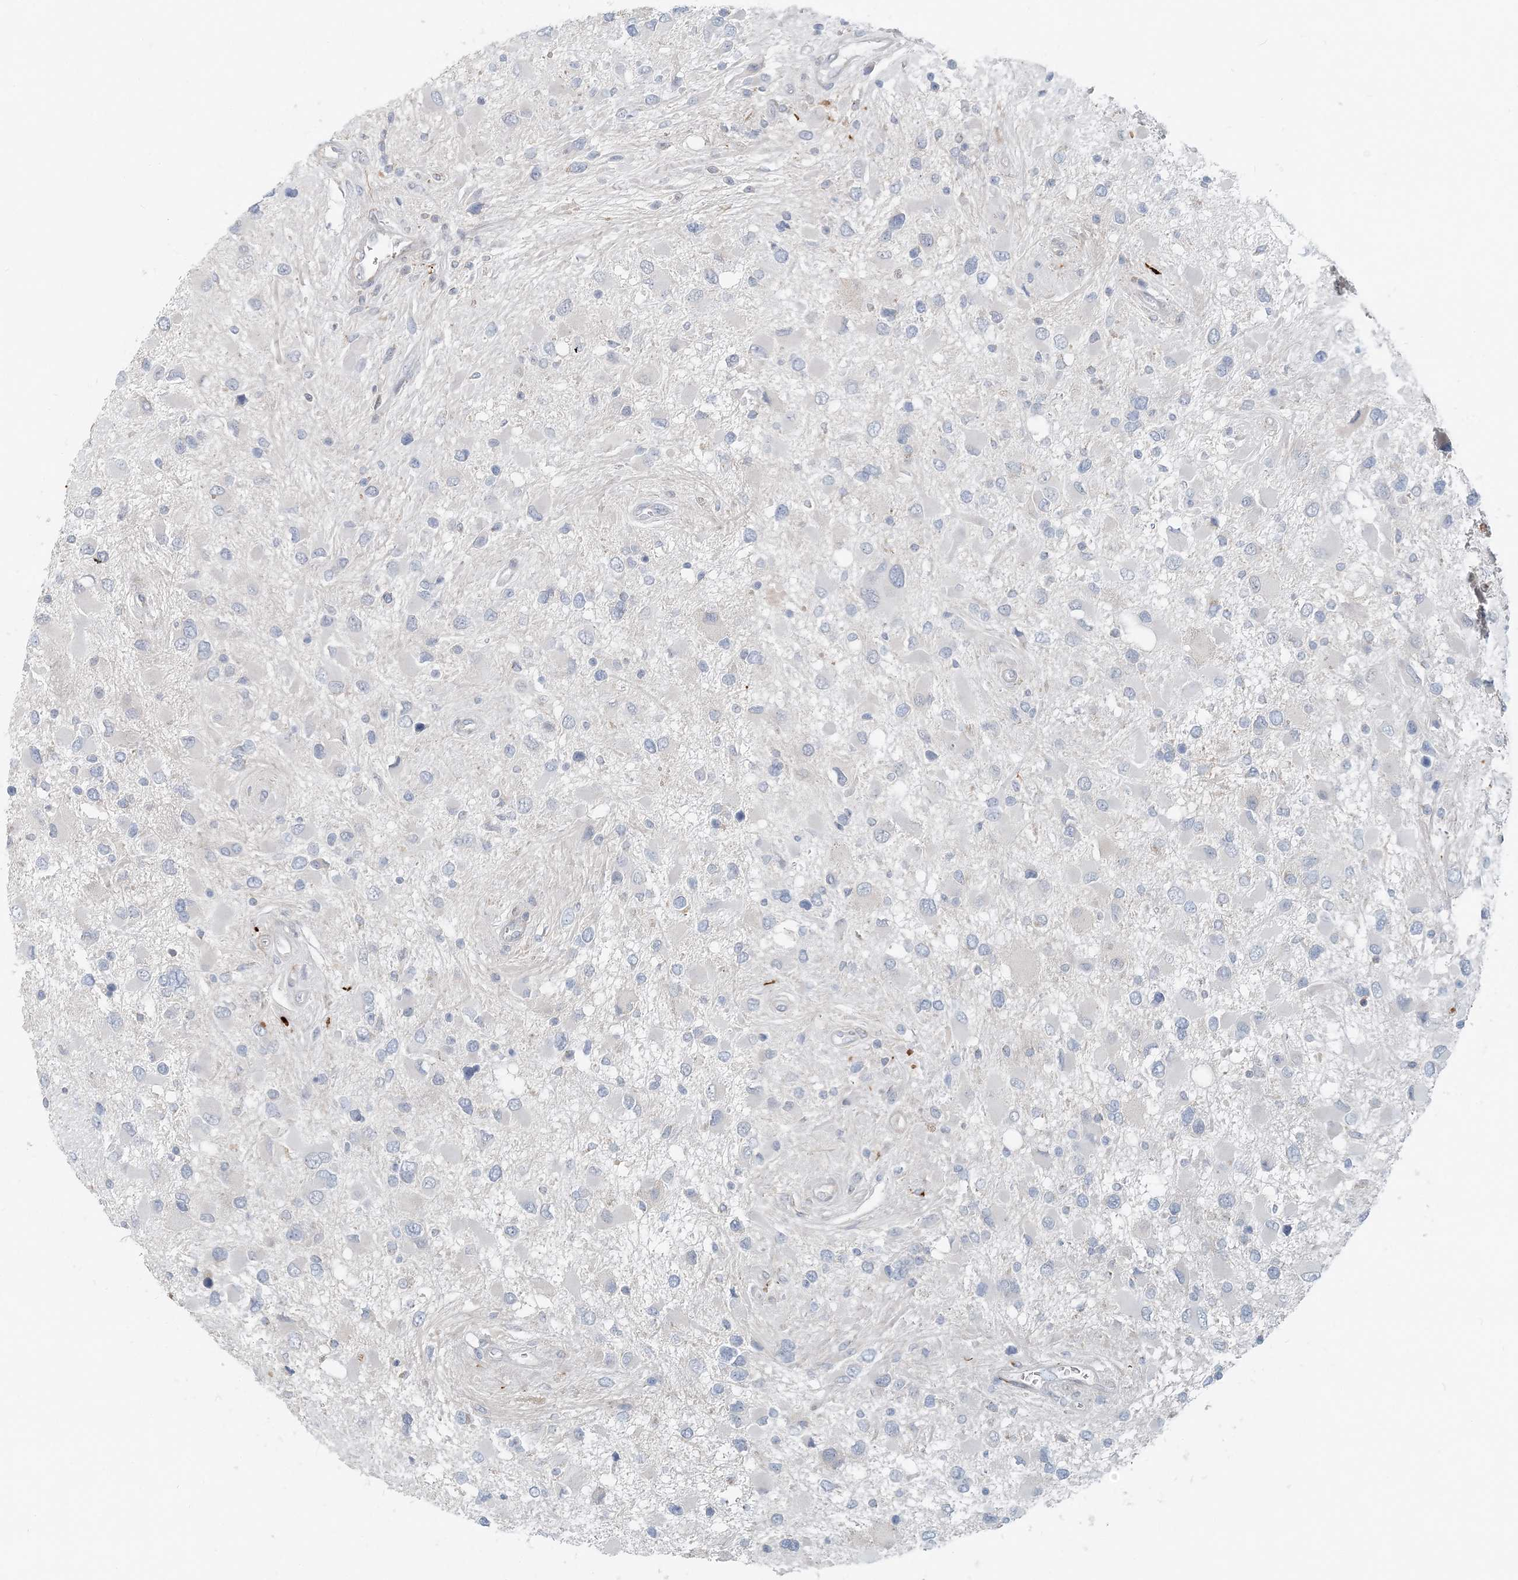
{"staining": {"intensity": "negative", "quantity": "none", "location": "none"}, "tissue": "glioma", "cell_type": "Tumor cells", "image_type": "cancer", "snomed": [{"axis": "morphology", "description": "Glioma, malignant, High grade"}, {"axis": "topography", "description": "Brain"}], "caption": "Protein analysis of glioma displays no significant staining in tumor cells.", "gene": "NAA11", "patient": {"sex": "male", "age": 53}}